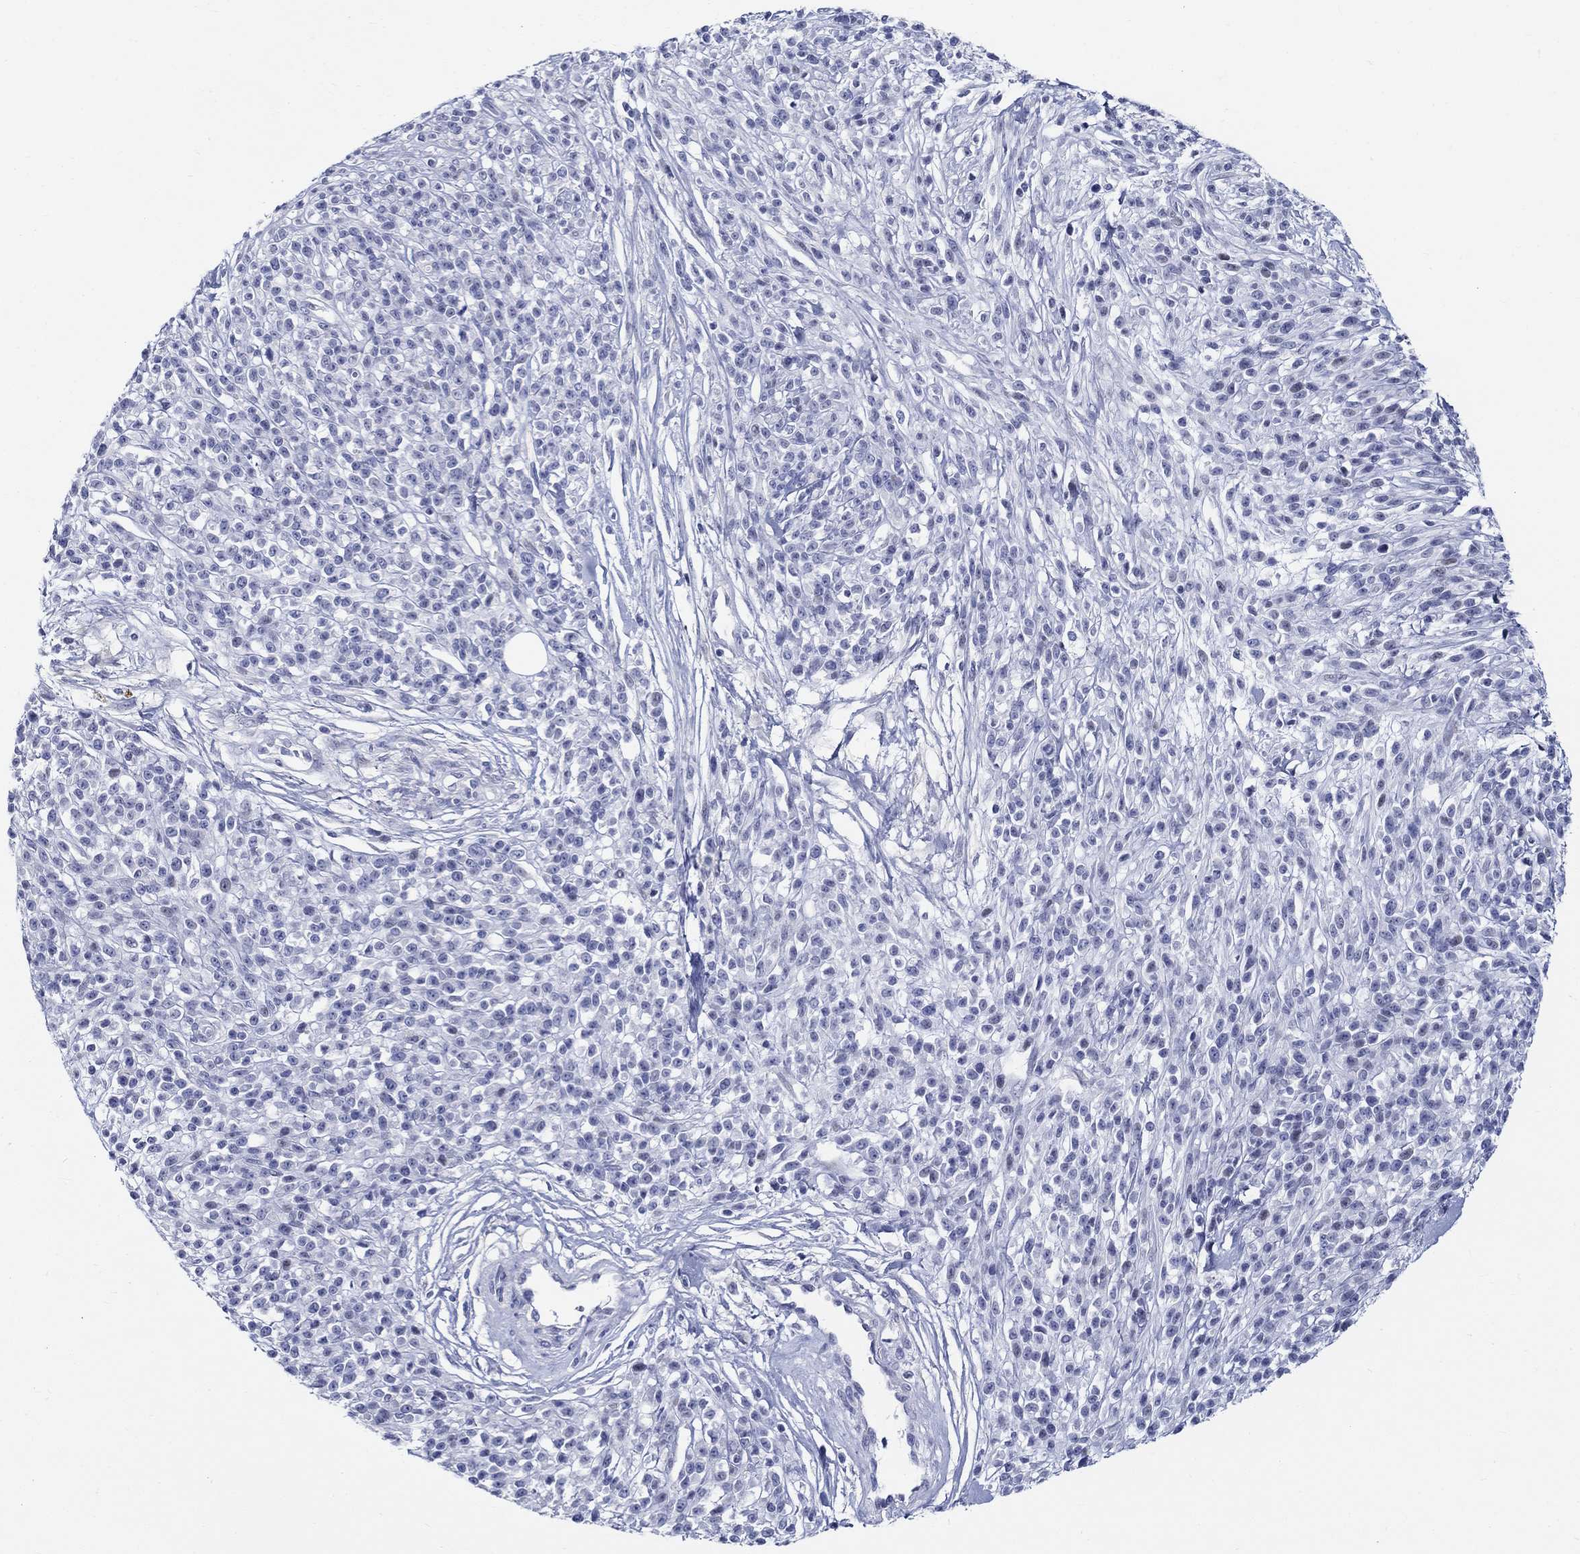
{"staining": {"intensity": "negative", "quantity": "none", "location": "none"}, "tissue": "melanoma", "cell_type": "Tumor cells", "image_type": "cancer", "snomed": [{"axis": "morphology", "description": "Malignant melanoma, NOS"}, {"axis": "topography", "description": "Skin"}, {"axis": "topography", "description": "Skin of trunk"}], "caption": "IHC of human melanoma shows no staining in tumor cells.", "gene": "CRYGS", "patient": {"sex": "male", "age": 74}}